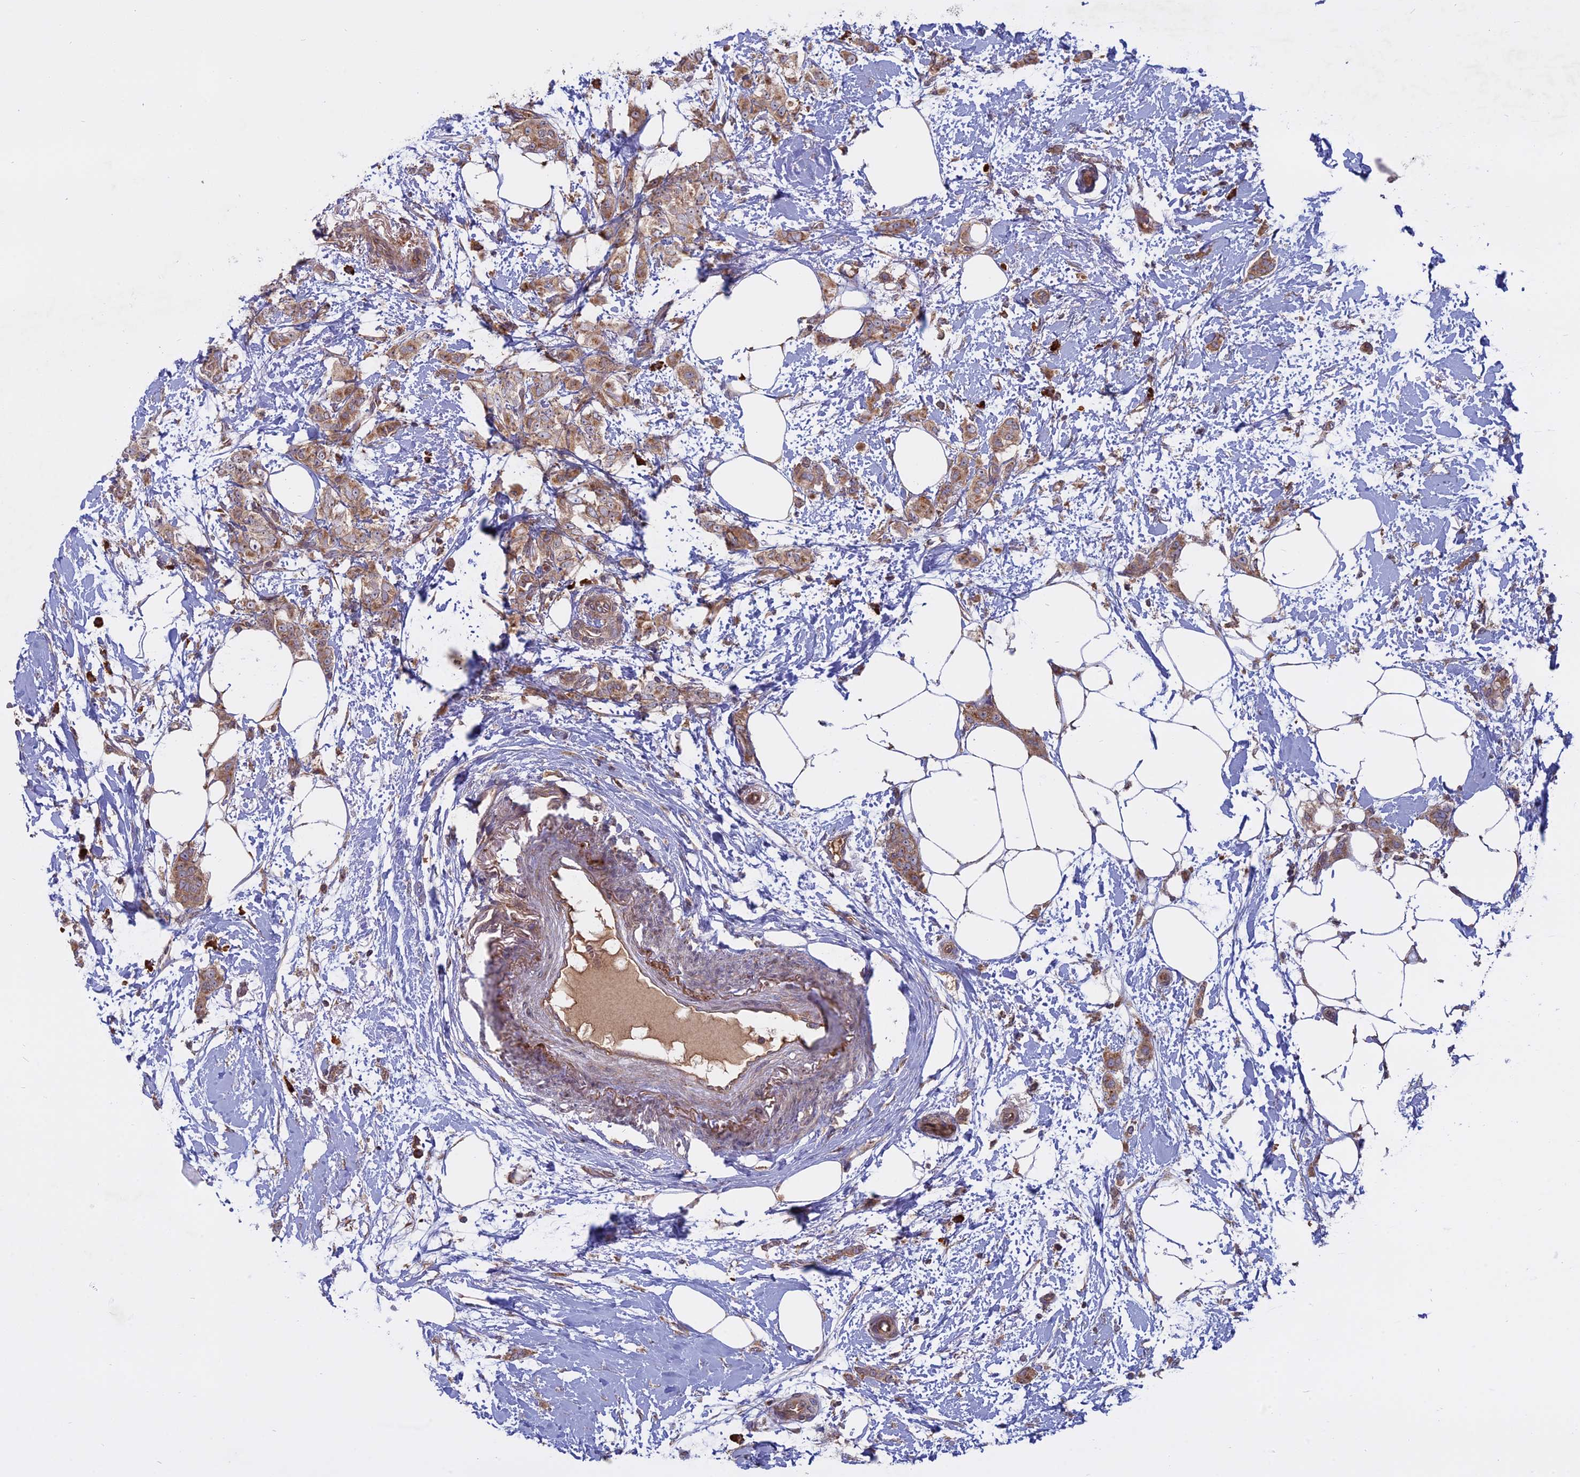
{"staining": {"intensity": "moderate", "quantity": ">75%", "location": "cytoplasmic/membranous"}, "tissue": "breast cancer", "cell_type": "Tumor cells", "image_type": "cancer", "snomed": [{"axis": "morphology", "description": "Duct carcinoma"}, {"axis": "topography", "description": "Breast"}], "caption": "High-power microscopy captured an IHC photomicrograph of breast cancer (invasive ductal carcinoma), revealing moderate cytoplasmic/membranous positivity in about >75% of tumor cells.", "gene": "TMEM208", "patient": {"sex": "female", "age": 72}}